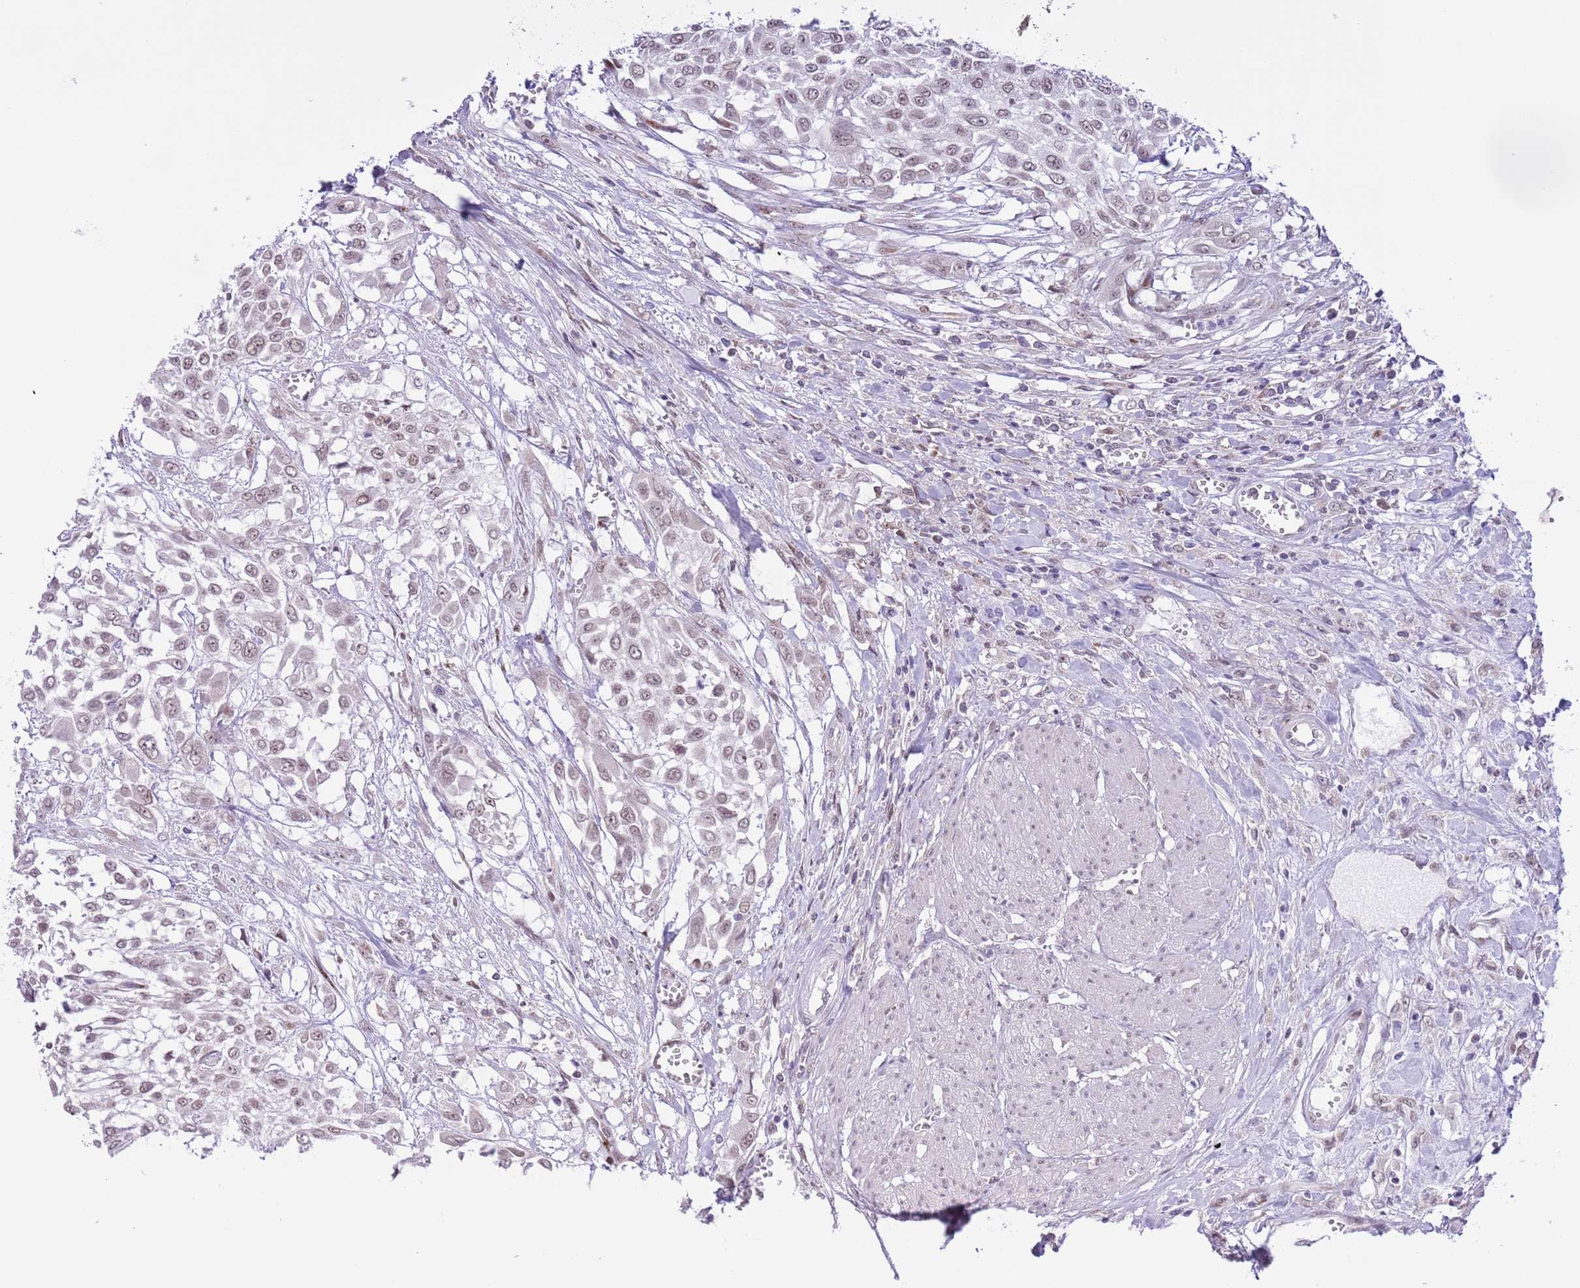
{"staining": {"intensity": "weak", "quantity": "25%-75%", "location": "nuclear"}, "tissue": "urothelial cancer", "cell_type": "Tumor cells", "image_type": "cancer", "snomed": [{"axis": "morphology", "description": "Urothelial carcinoma, High grade"}, {"axis": "topography", "description": "Urinary bladder"}], "caption": "An image of human high-grade urothelial carcinoma stained for a protein shows weak nuclear brown staining in tumor cells.", "gene": "ZNF576", "patient": {"sex": "male", "age": 57}}